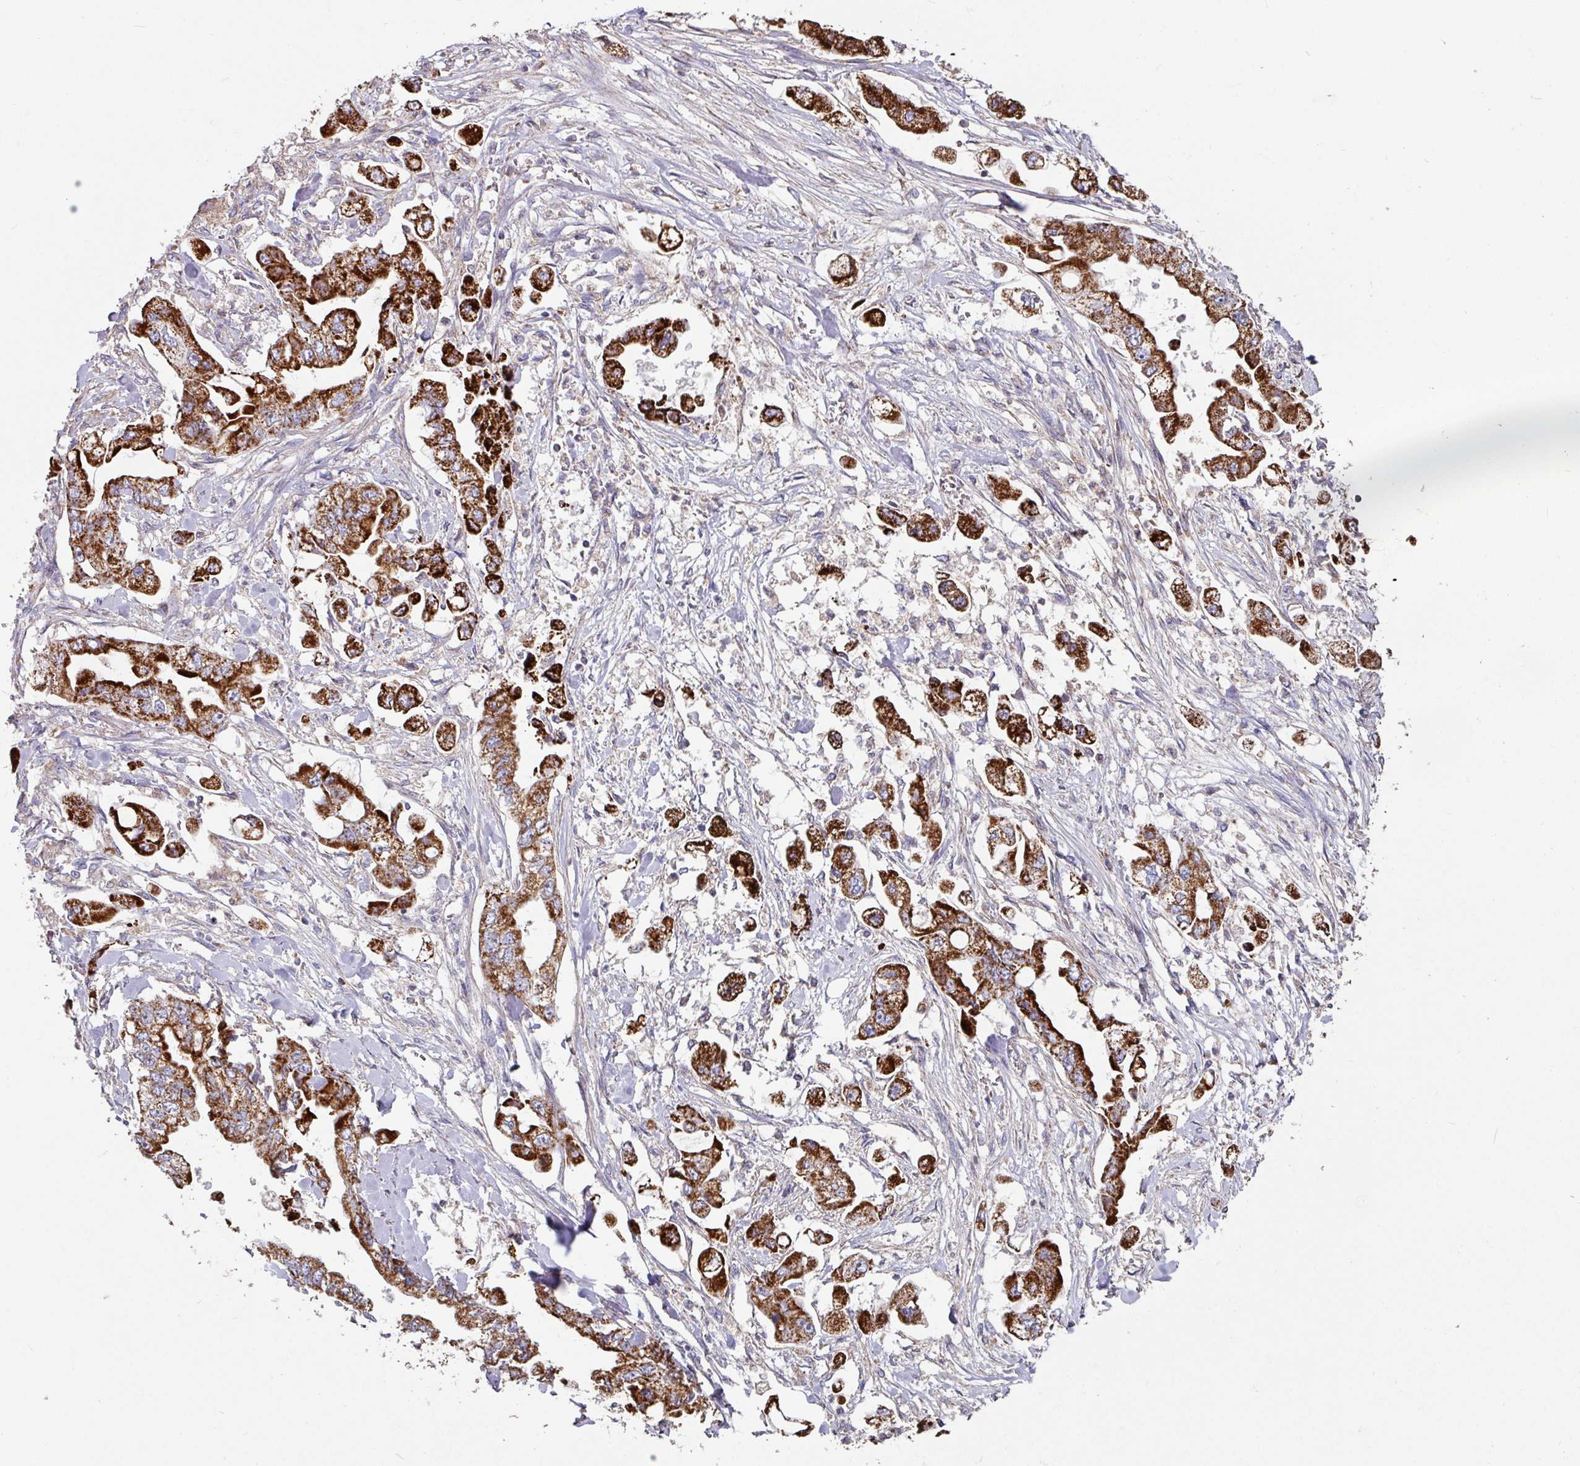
{"staining": {"intensity": "strong", "quantity": ">75%", "location": "cytoplasmic/membranous"}, "tissue": "stomach cancer", "cell_type": "Tumor cells", "image_type": "cancer", "snomed": [{"axis": "morphology", "description": "Adenocarcinoma, NOS"}, {"axis": "topography", "description": "Stomach"}], "caption": "Protein positivity by immunohistochemistry (IHC) exhibits strong cytoplasmic/membranous expression in approximately >75% of tumor cells in stomach adenocarcinoma.", "gene": "OR2D3", "patient": {"sex": "male", "age": 62}}